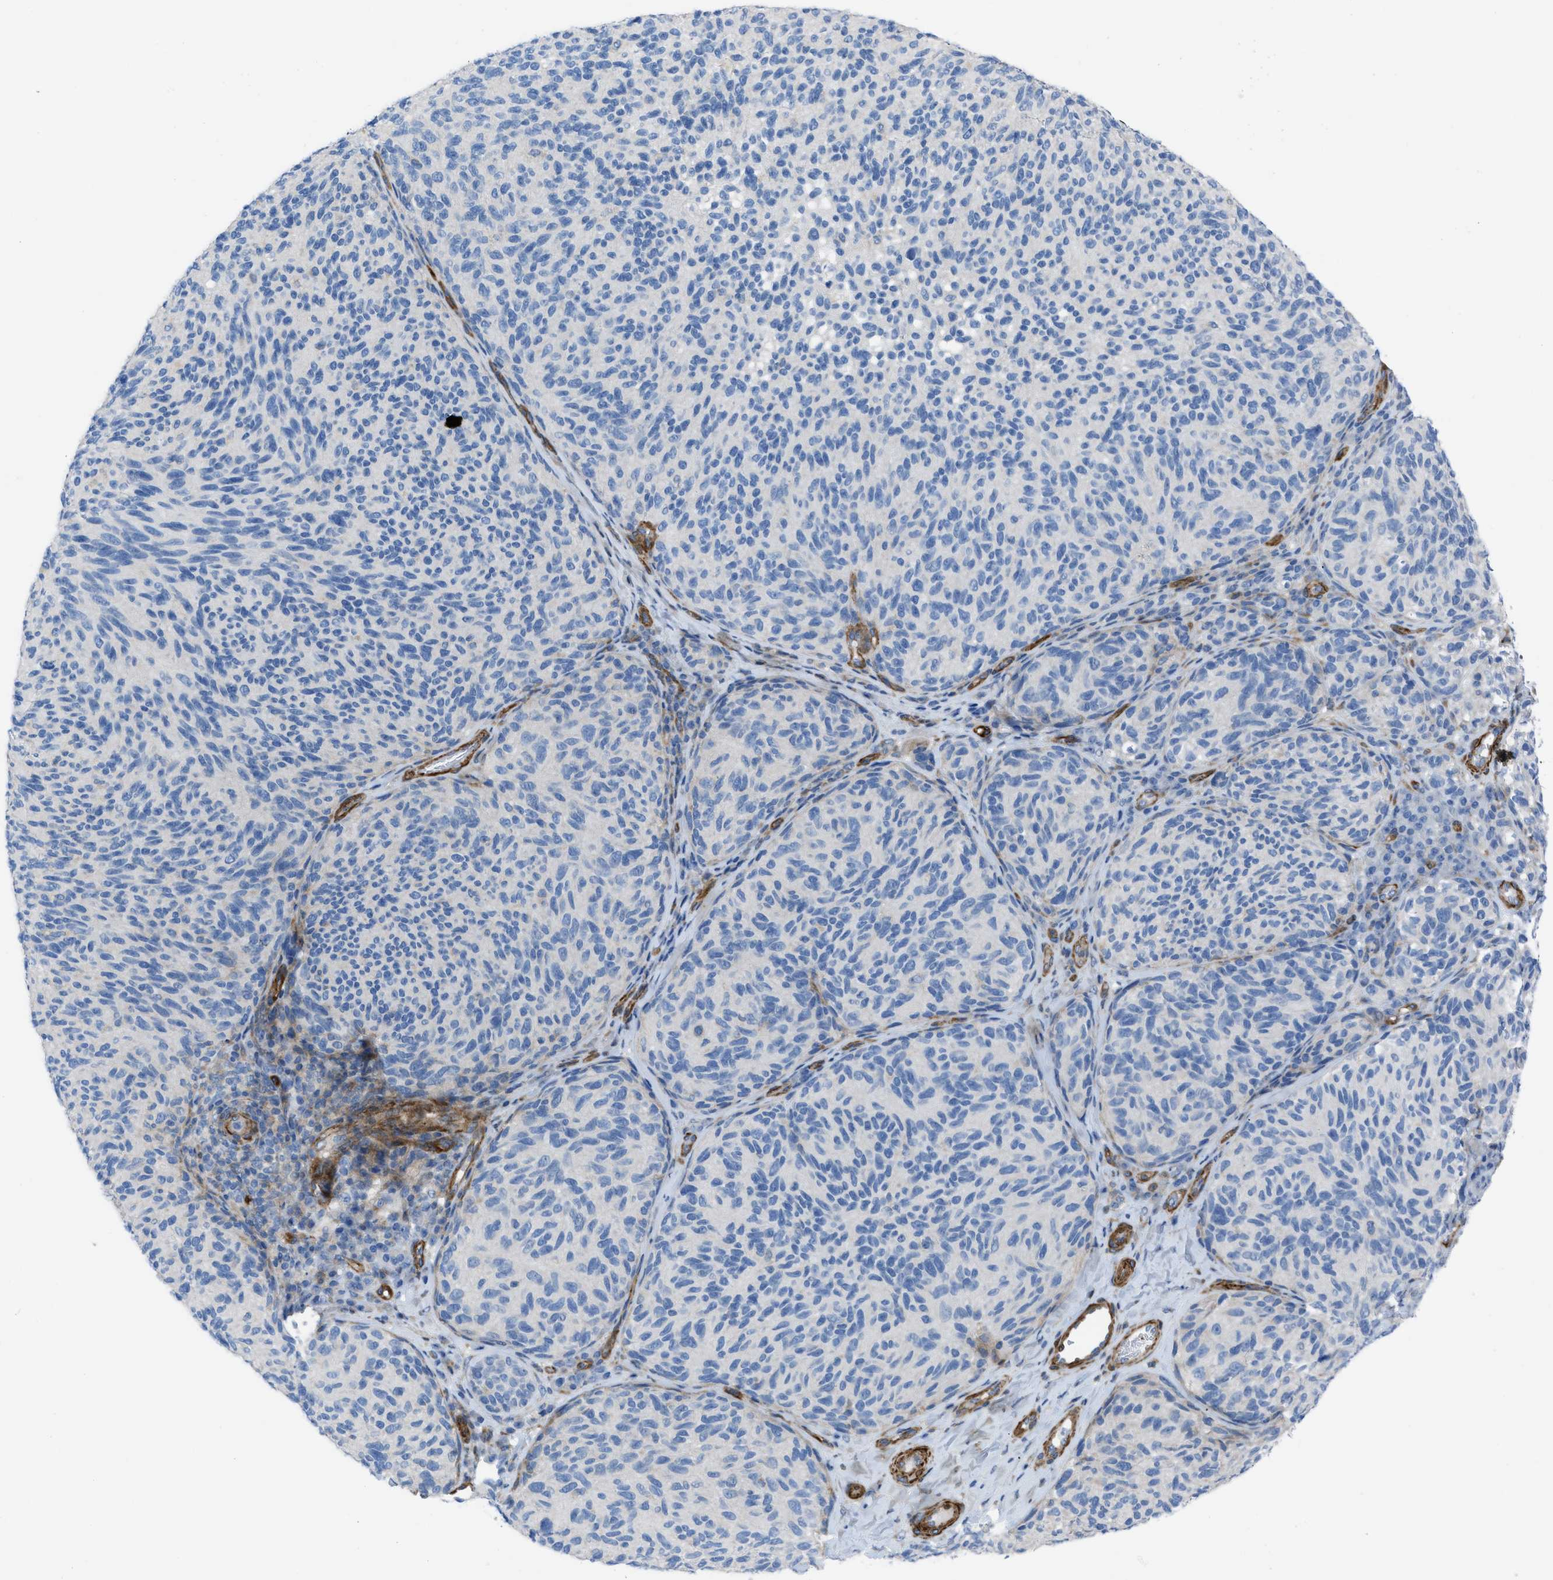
{"staining": {"intensity": "negative", "quantity": "none", "location": "none"}, "tissue": "melanoma", "cell_type": "Tumor cells", "image_type": "cancer", "snomed": [{"axis": "morphology", "description": "Malignant melanoma, NOS"}, {"axis": "topography", "description": "Skin"}], "caption": "Immunohistochemistry of melanoma shows no expression in tumor cells.", "gene": "KCNH7", "patient": {"sex": "female", "age": 73}}